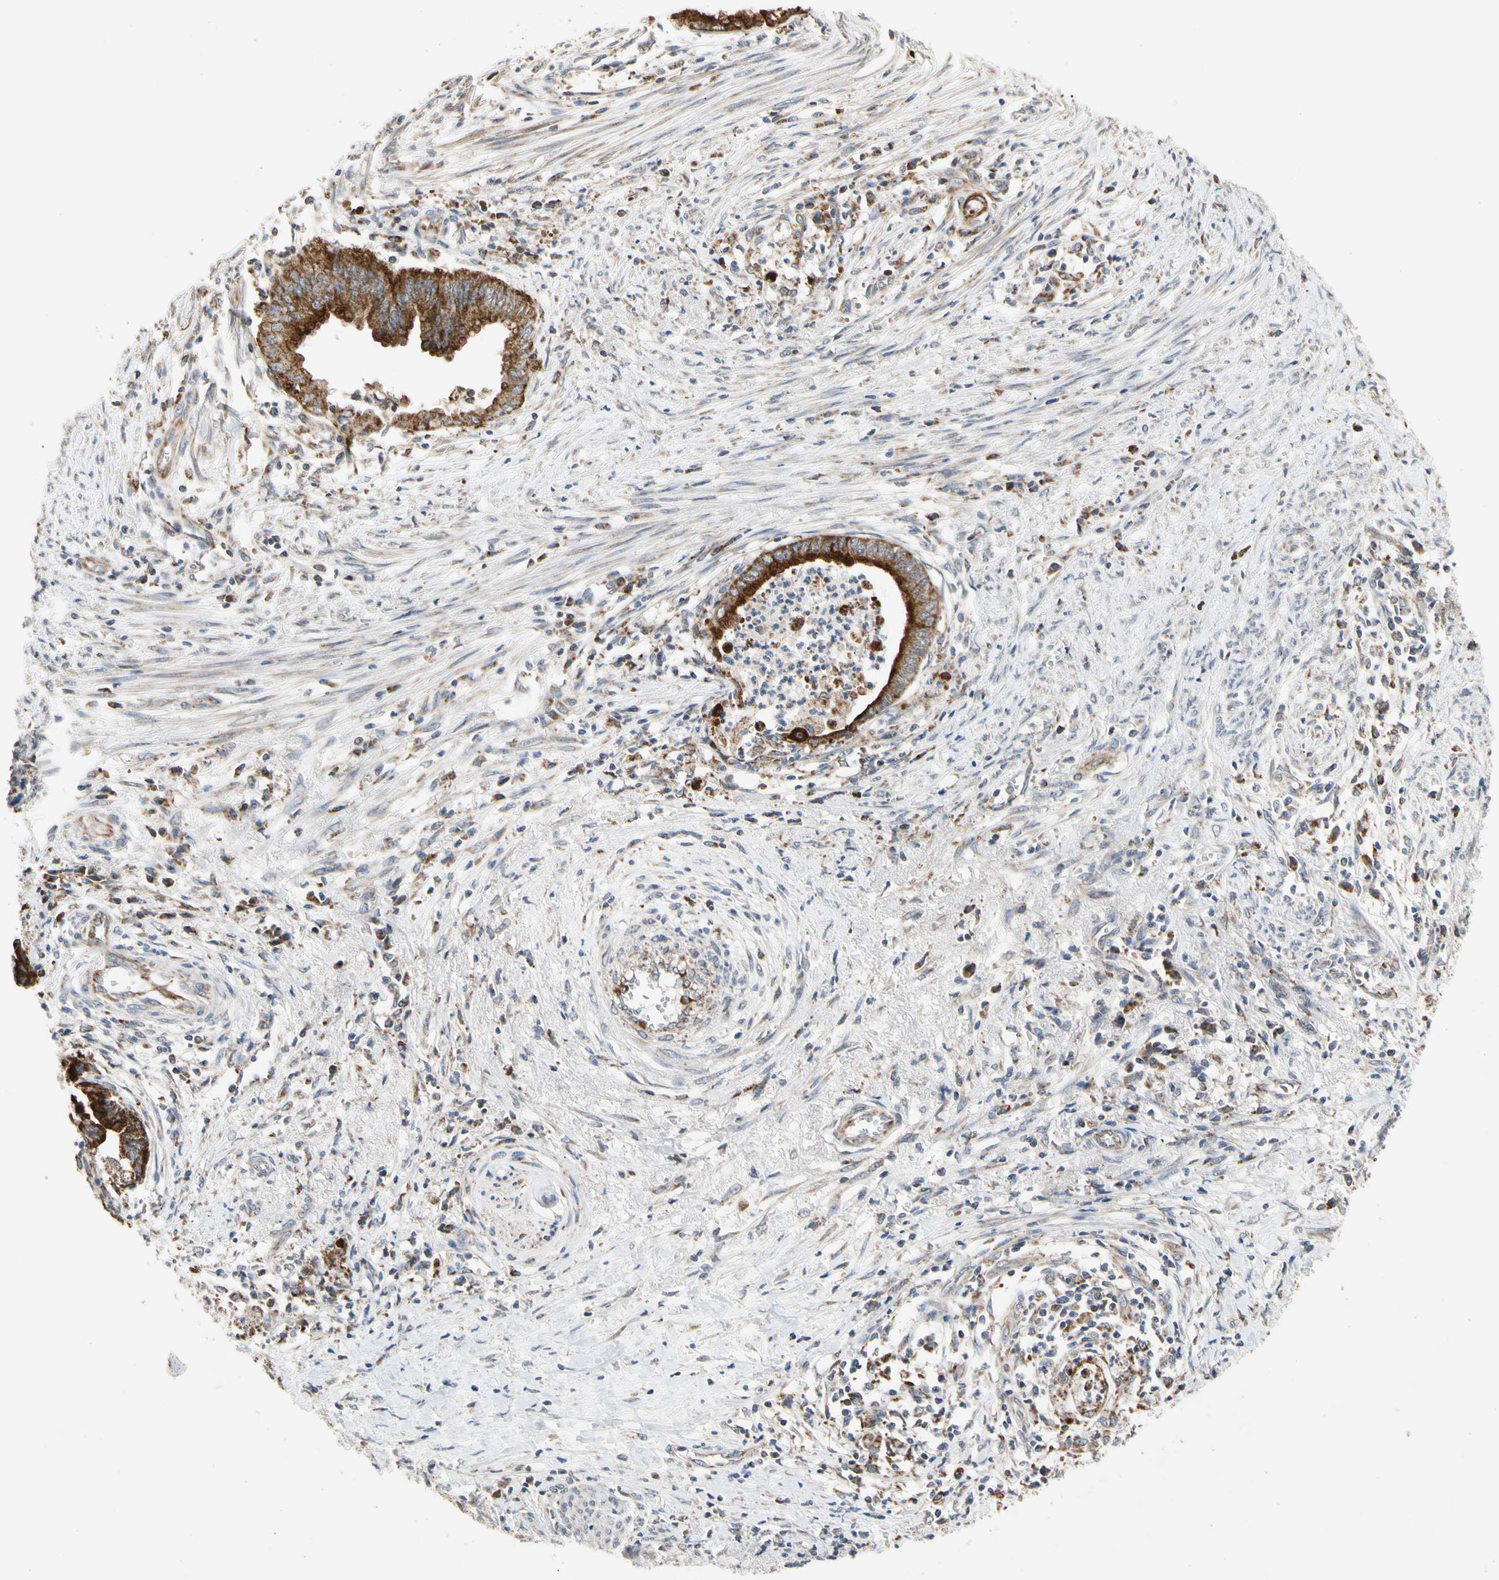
{"staining": {"intensity": "strong", "quantity": ">75%", "location": "cytoplasmic/membranous"}, "tissue": "endometrial cancer", "cell_type": "Tumor cells", "image_type": "cancer", "snomed": [{"axis": "morphology", "description": "Necrosis, NOS"}, {"axis": "morphology", "description": "Adenocarcinoma, NOS"}, {"axis": "topography", "description": "Endometrium"}], "caption": "A brown stain labels strong cytoplasmic/membranous positivity of a protein in human endometrial cancer tumor cells.", "gene": "GPD2", "patient": {"sex": "female", "age": 79}}